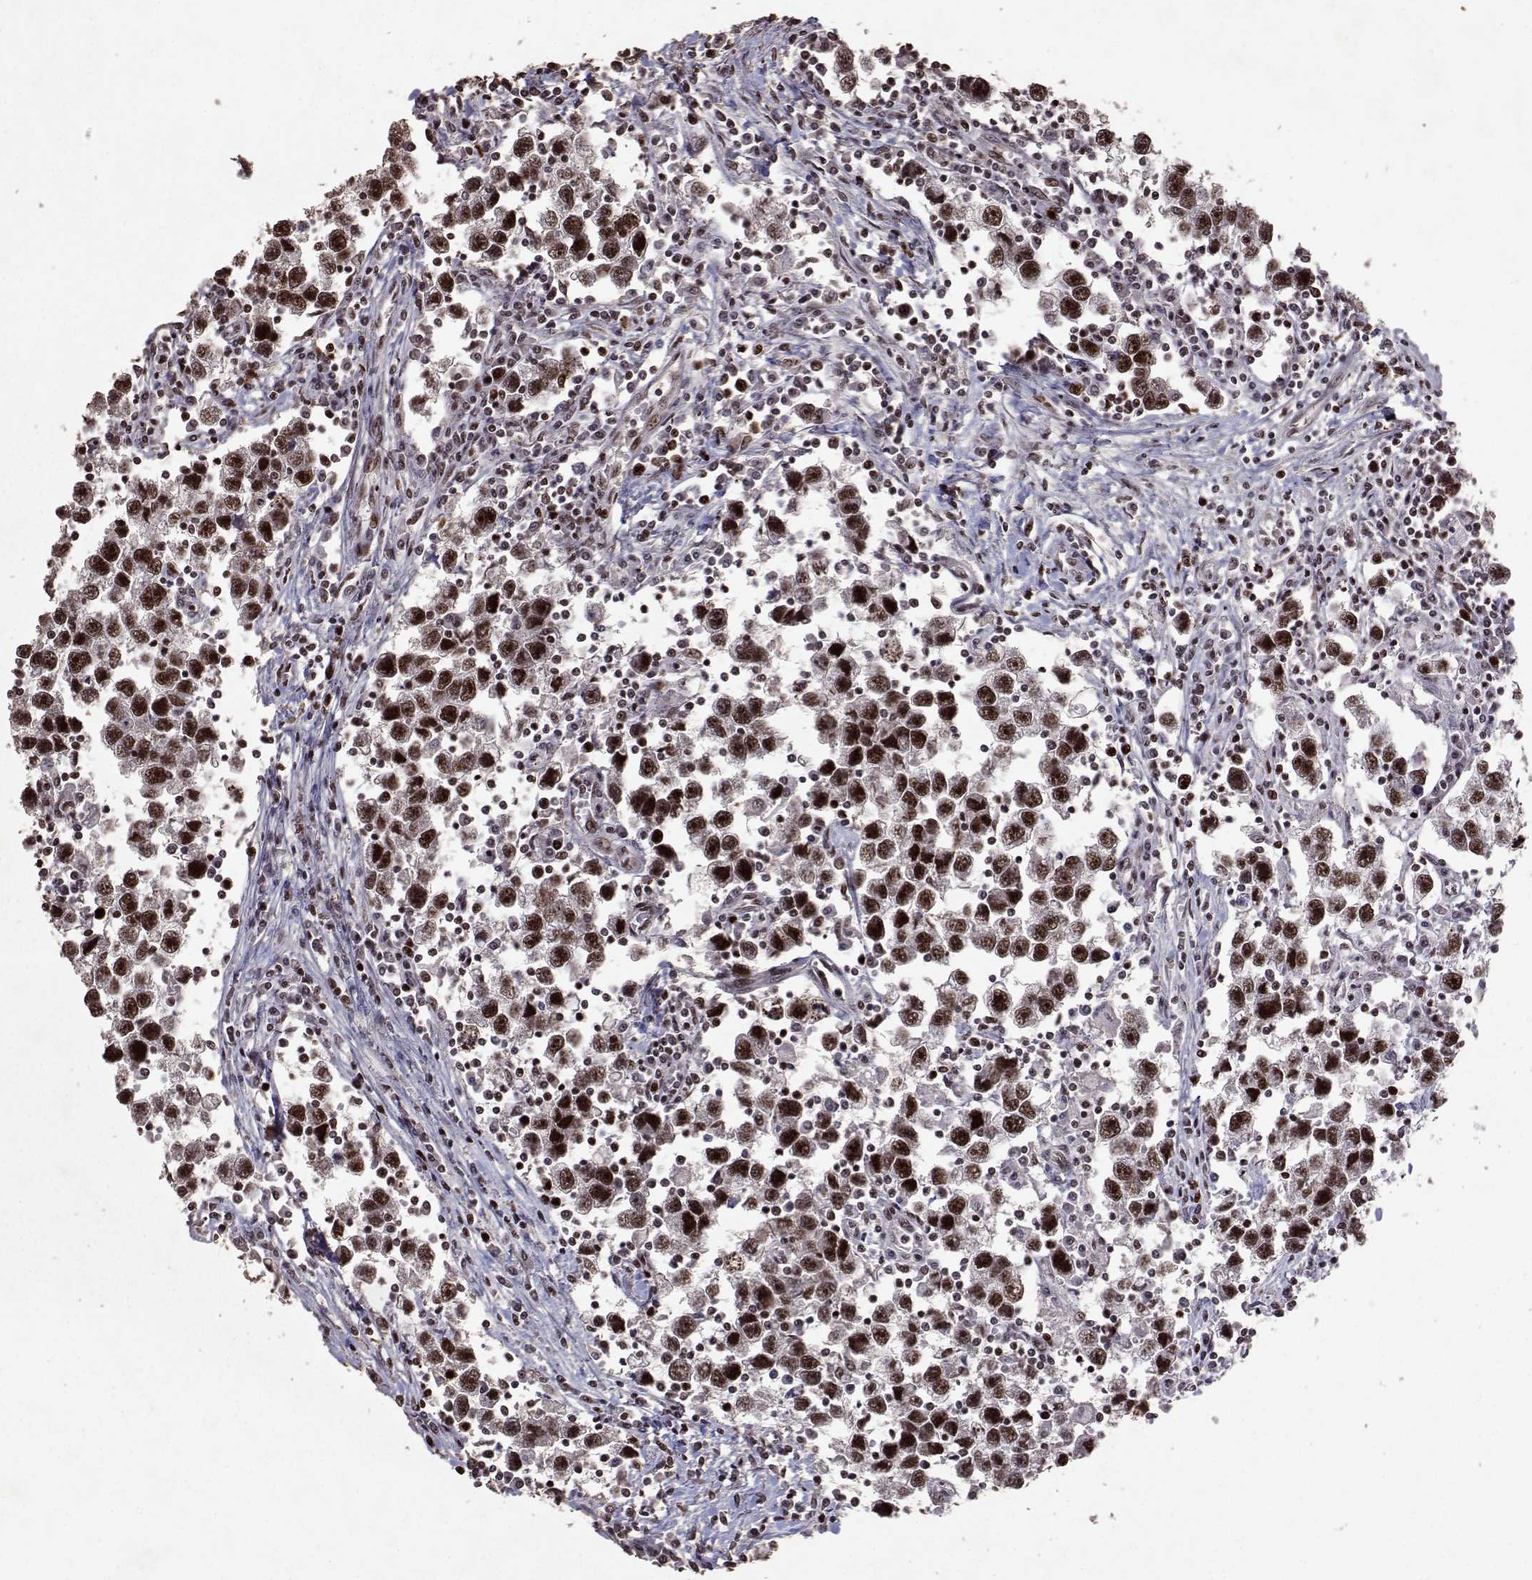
{"staining": {"intensity": "strong", "quantity": ">75%", "location": "nuclear"}, "tissue": "testis cancer", "cell_type": "Tumor cells", "image_type": "cancer", "snomed": [{"axis": "morphology", "description": "Seminoma, NOS"}, {"axis": "topography", "description": "Testis"}], "caption": "Protein analysis of testis cancer (seminoma) tissue displays strong nuclear expression in approximately >75% of tumor cells. (Brightfield microscopy of DAB IHC at high magnification).", "gene": "TOE1", "patient": {"sex": "male", "age": 30}}